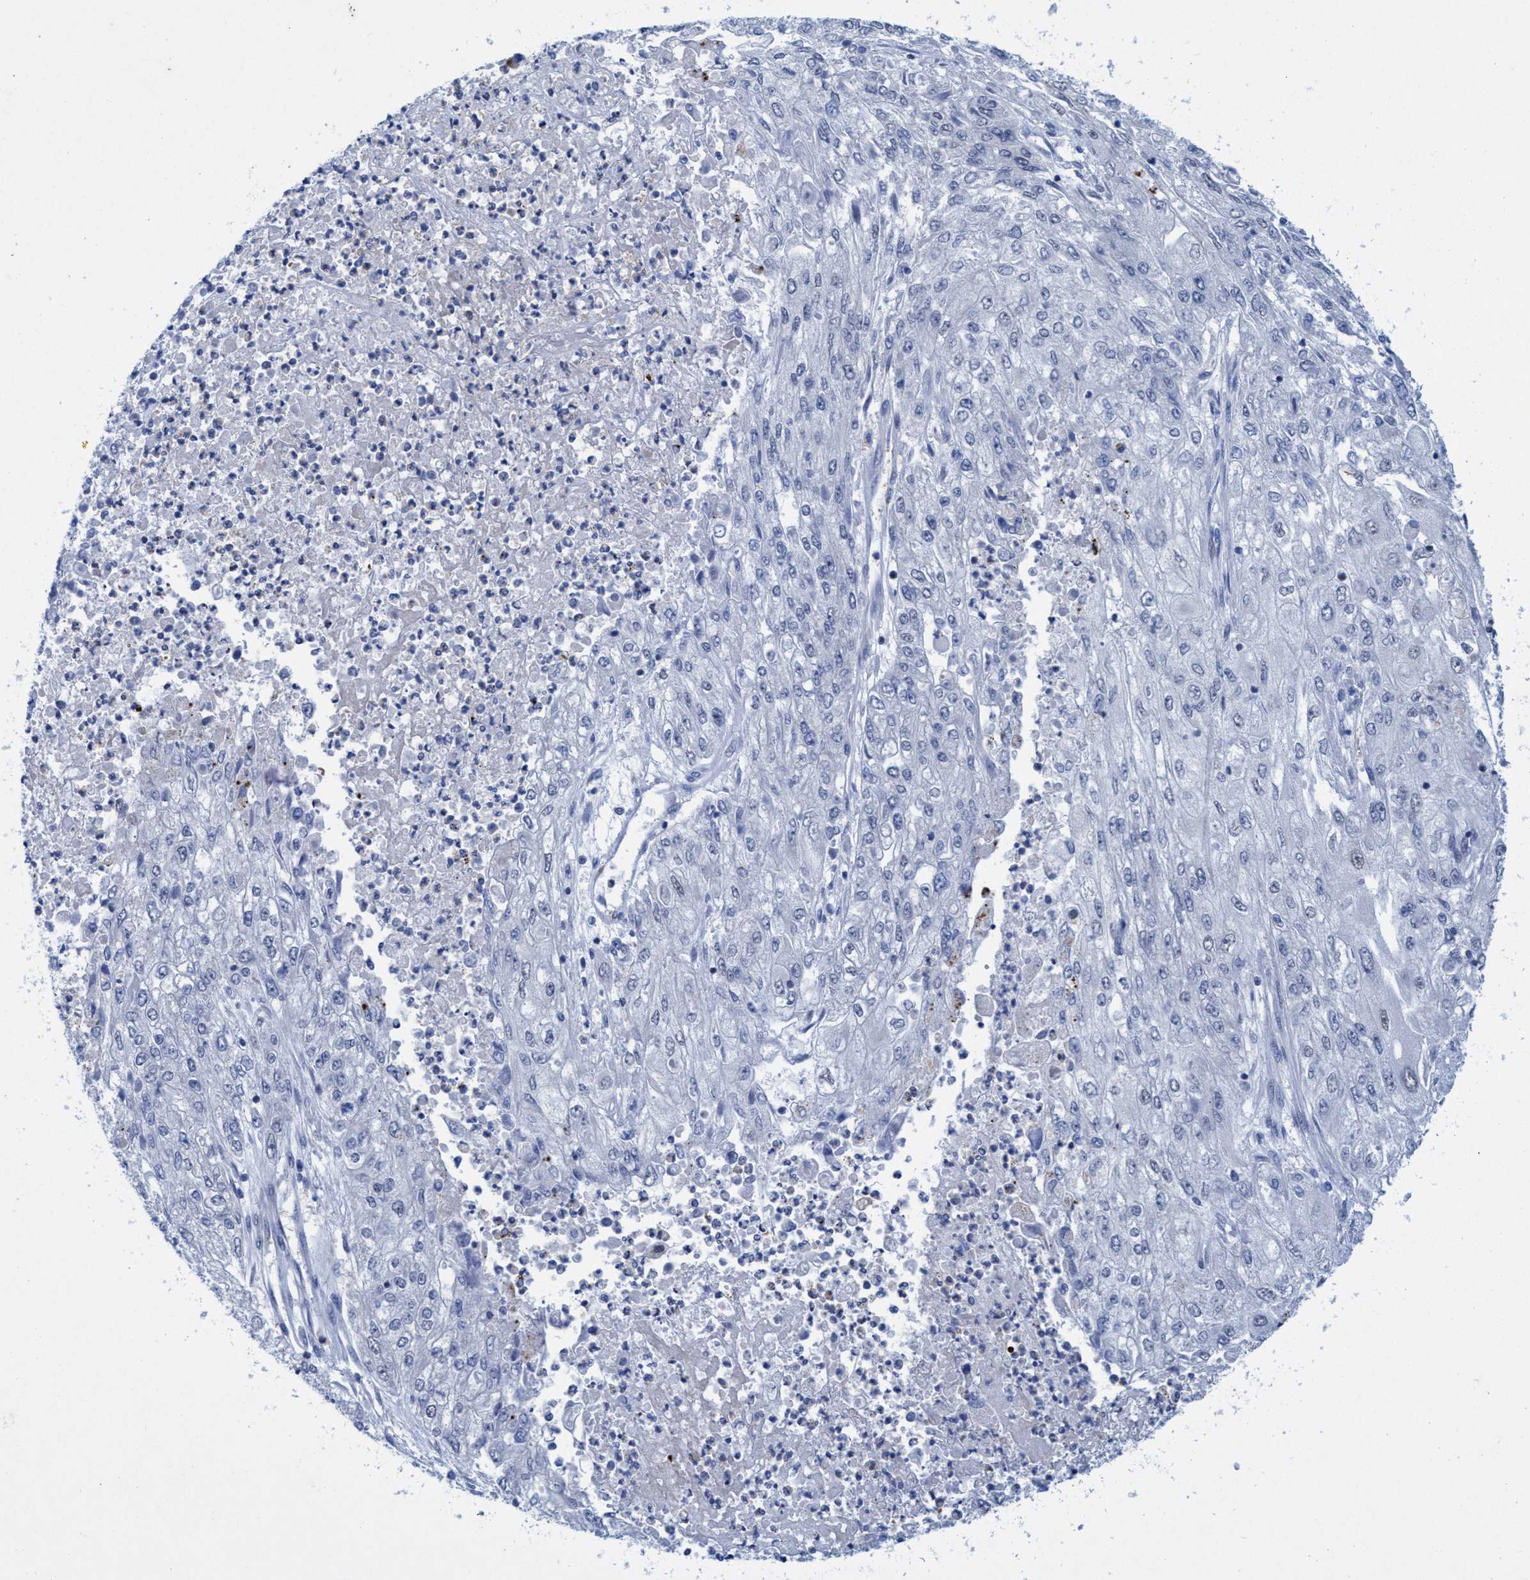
{"staining": {"intensity": "negative", "quantity": "none", "location": "none"}, "tissue": "endometrial cancer", "cell_type": "Tumor cells", "image_type": "cancer", "snomed": [{"axis": "morphology", "description": "Adenocarcinoma, NOS"}, {"axis": "topography", "description": "Endometrium"}], "caption": "Micrograph shows no significant protein positivity in tumor cells of endometrial cancer (adenocarcinoma).", "gene": "SLC43A2", "patient": {"sex": "female", "age": 49}}